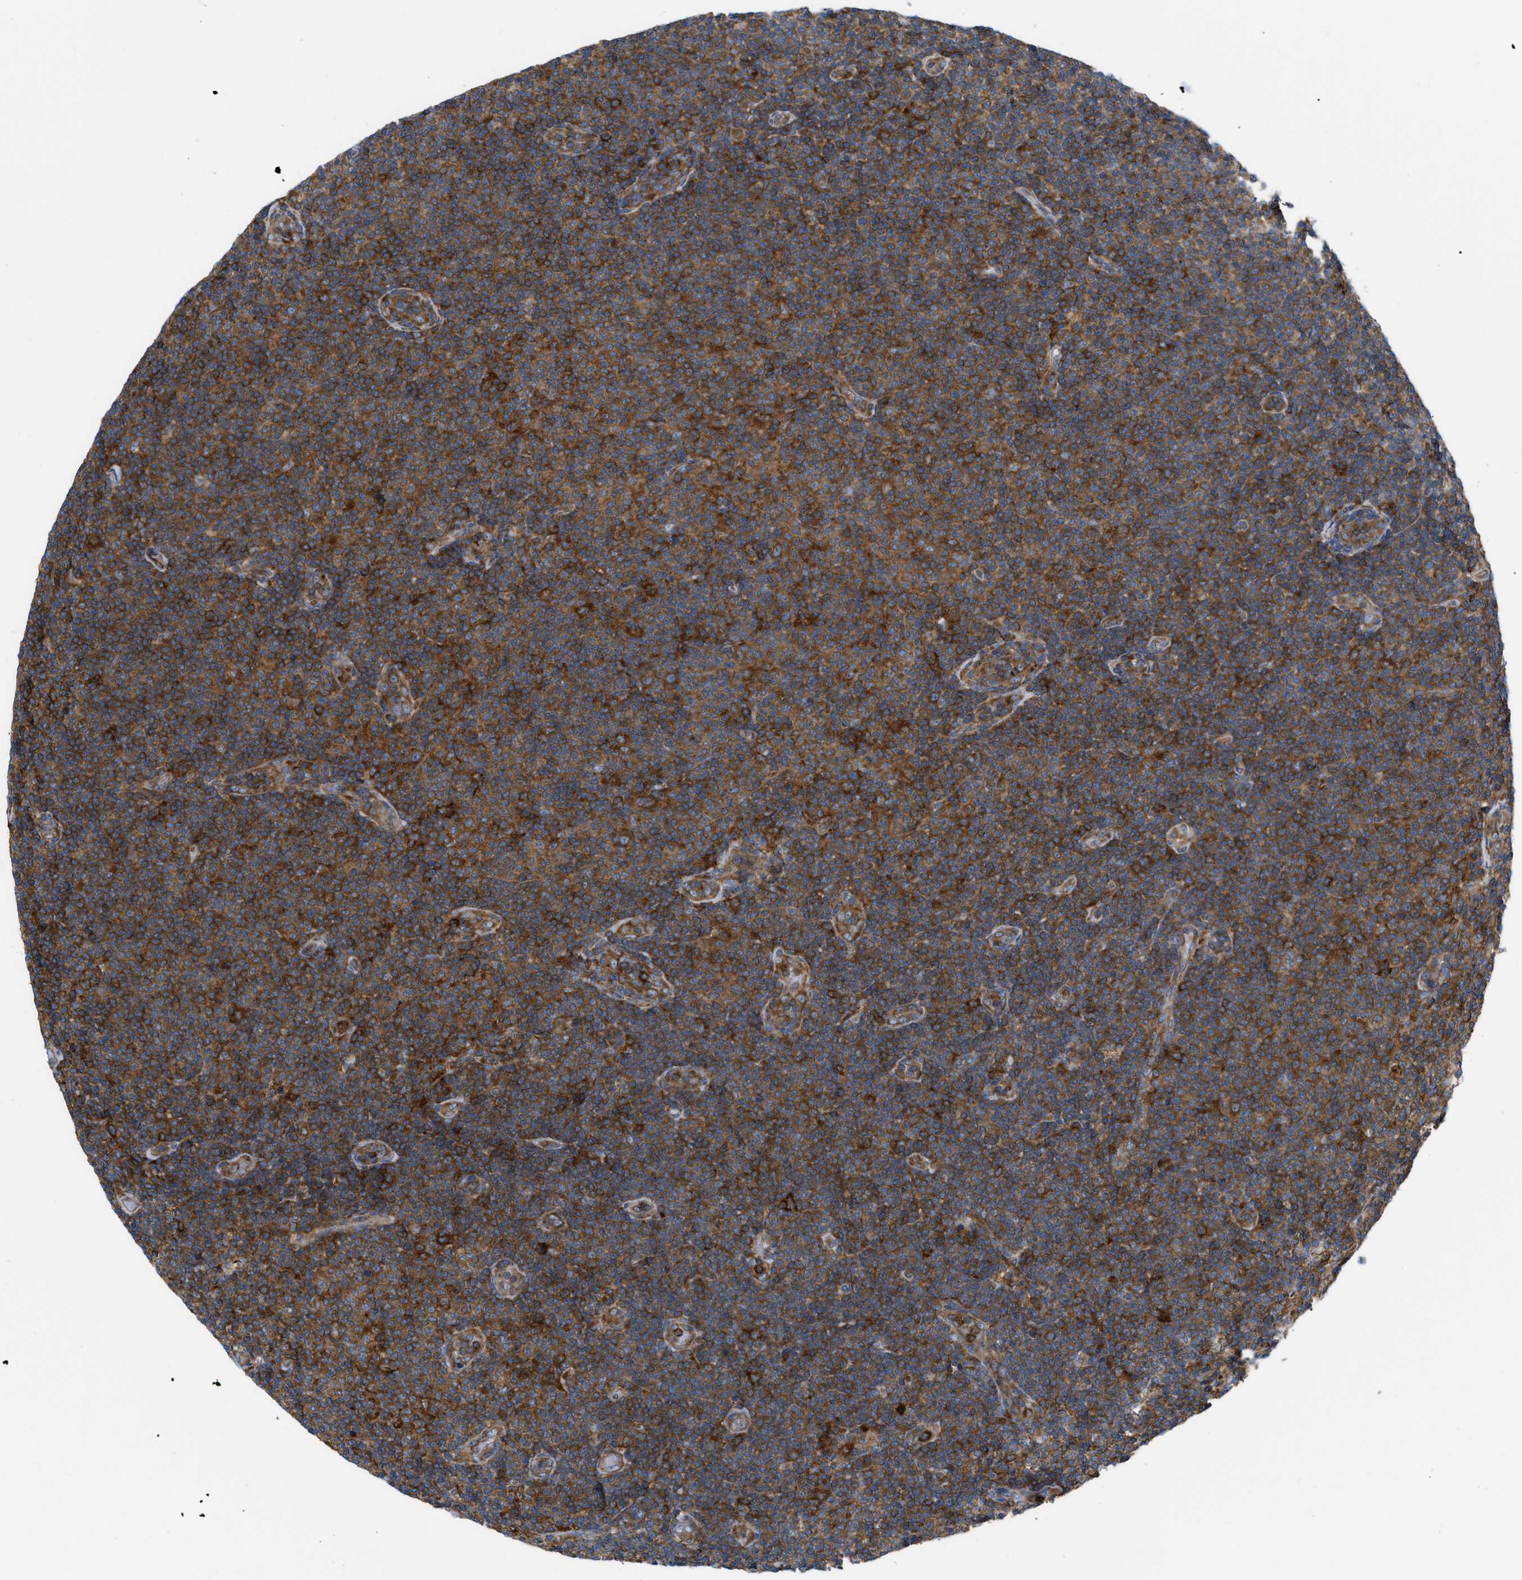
{"staining": {"intensity": "strong", "quantity": ">75%", "location": "cytoplasmic/membranous"}, "tissue": "lymphoma", "cell_type": "Tumor cells", "image_type": "cancer", "snomed": [{"axis": "morphology", "description": "Malignant lymphoma, non-Hodgkin's type, Low grade"}, {"axis": "topography", "description": "Lymph node"}], "caption": "Protein analysis of lymphoma tissue reveals strong cytoplasmic/membranous positivity in about >75% of tumor cells. Nuclei are stained in blue.", "gene": "GPAT4", "patient": {"sex": "male", "age": 83}}